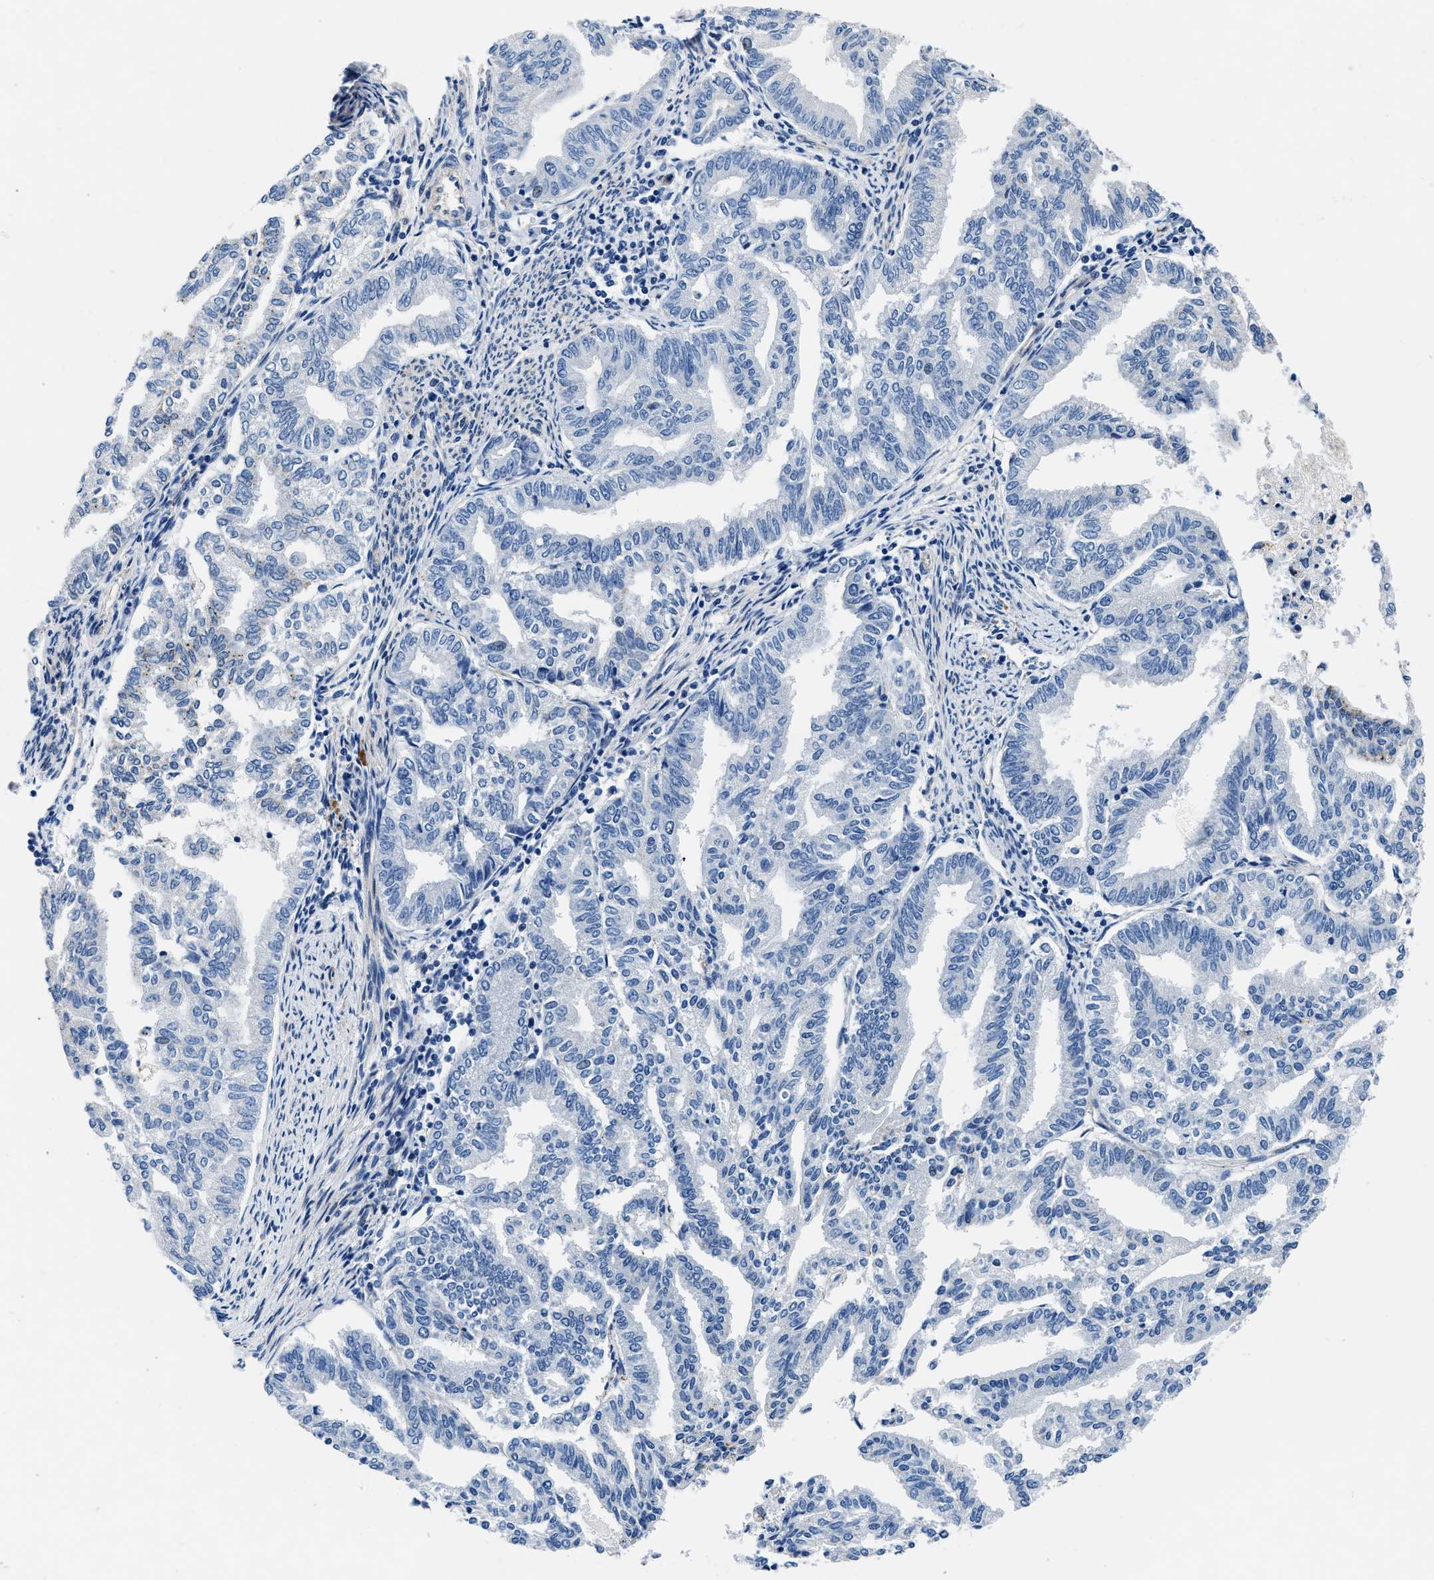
{"staining": {"intensity": "negative", "quantity": "none", "location": "none"}, "tissue": "endometrial cancer", "cell_type": "Tumor cells", "image_type": "cancer", "snomed": [{"axis": "morphology", "description": "Adenocarcinoma, NOS"}, {"axis": "topography", "description": "Endometrium"}], "caption": "Human adenocarcinoma (endometrial) stained for a protein using immunohistochemistry (IHC) exhibits no positivity in tumor cells.", "gene": "DAG1", "patient": {"sex": "female", "age": 79}}